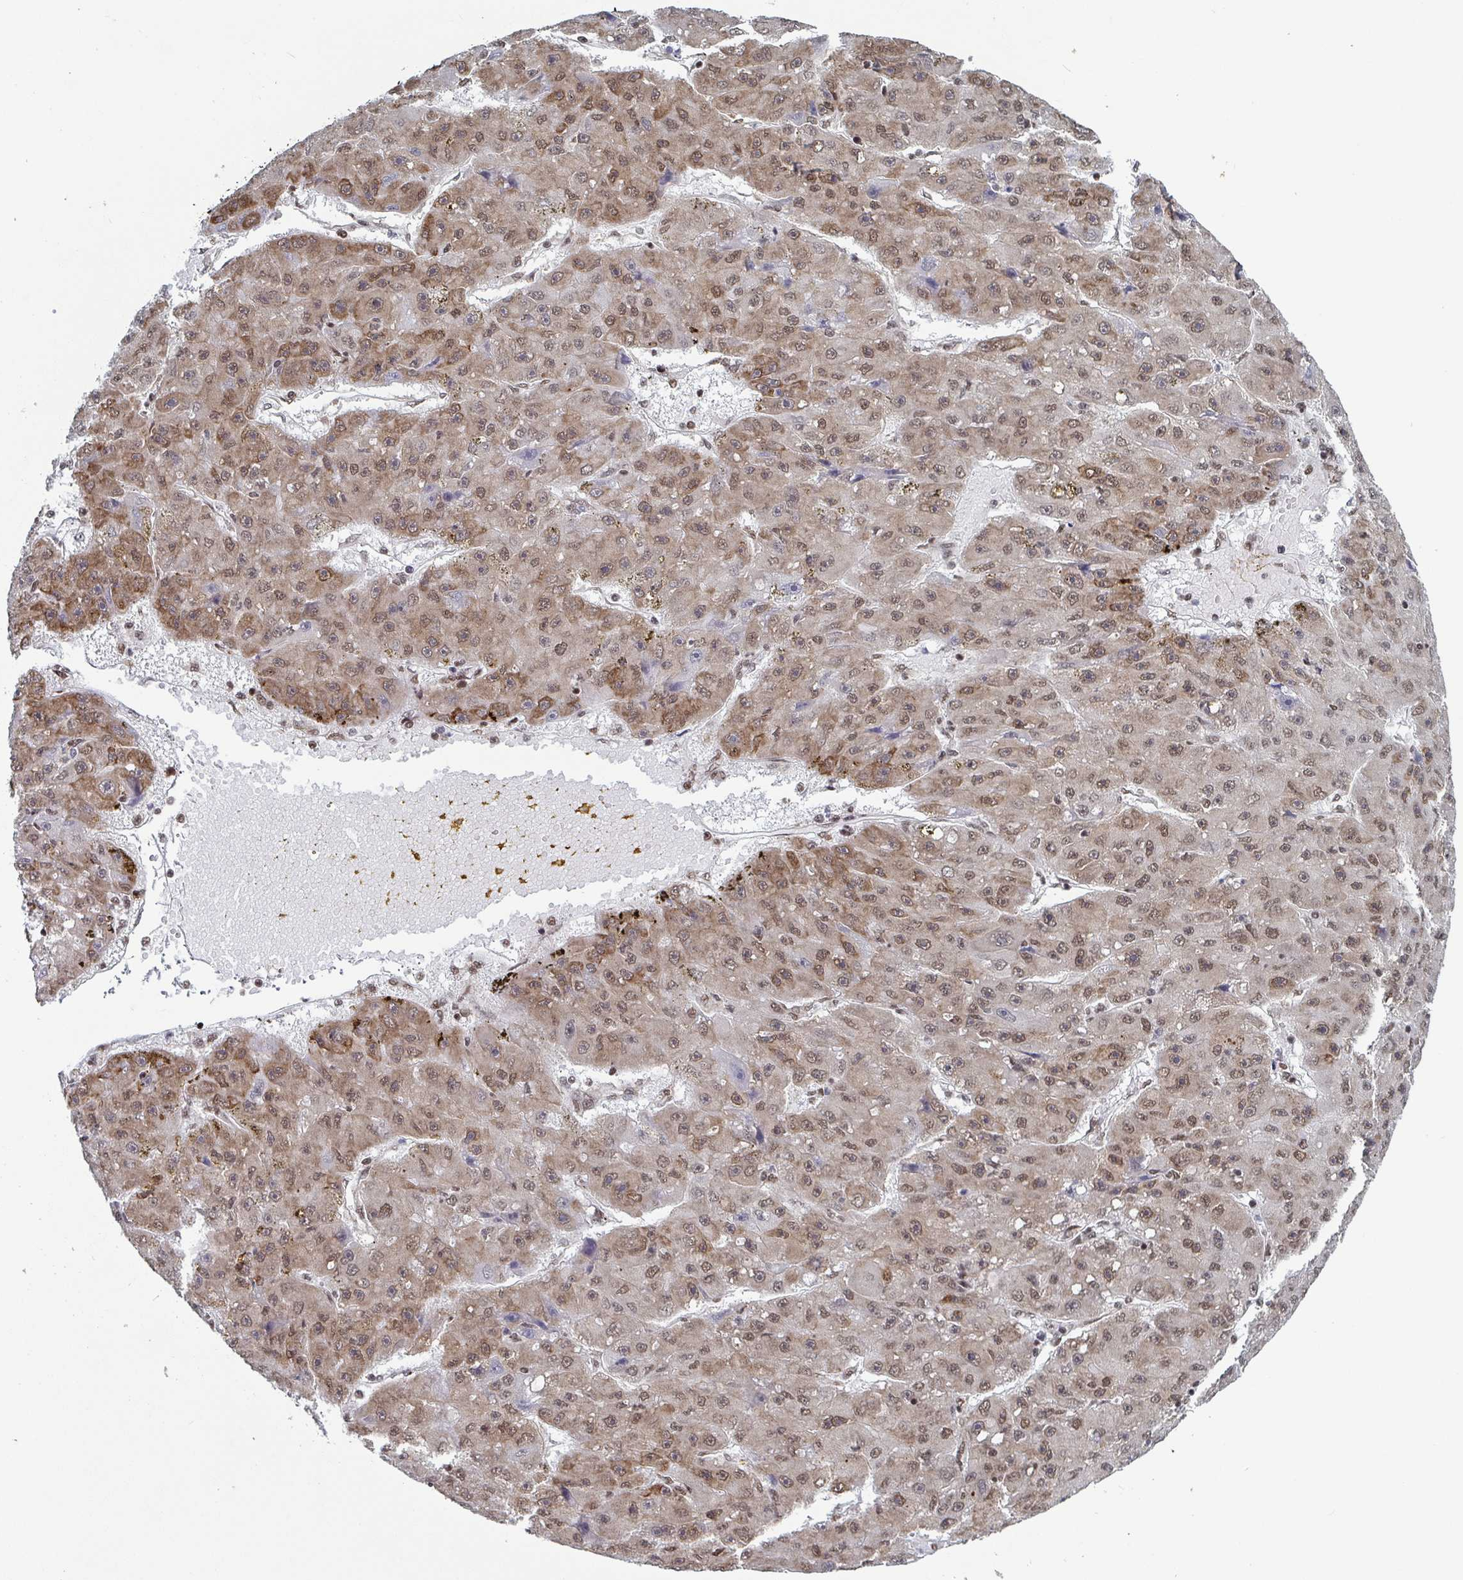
{"staining": {"intensity": "moderate", "quantity": ">75%", "location": "cytoplasmic/membranous,nuclear"}, "tissue": "liver cancer", "cell_type": "Tumor cells", "image_type": "cancer", "snomed": [{"axis": "morphology", "description": "Carcinoma, Hepatocellular, NOS"}, {"axis": "topography", "description": "Liver"}], "caption": "Immunohistochemical staining of human liver cancer (hepatocellular carcinoma) demonstrates medium levels of moderate cytoplasmic/membranous and nuclear staining in approximately >75% of tumor cells. Nuclei are stained in blue.", "gene": "GAR1", "patient": {"sex": "male", "age": 67}}